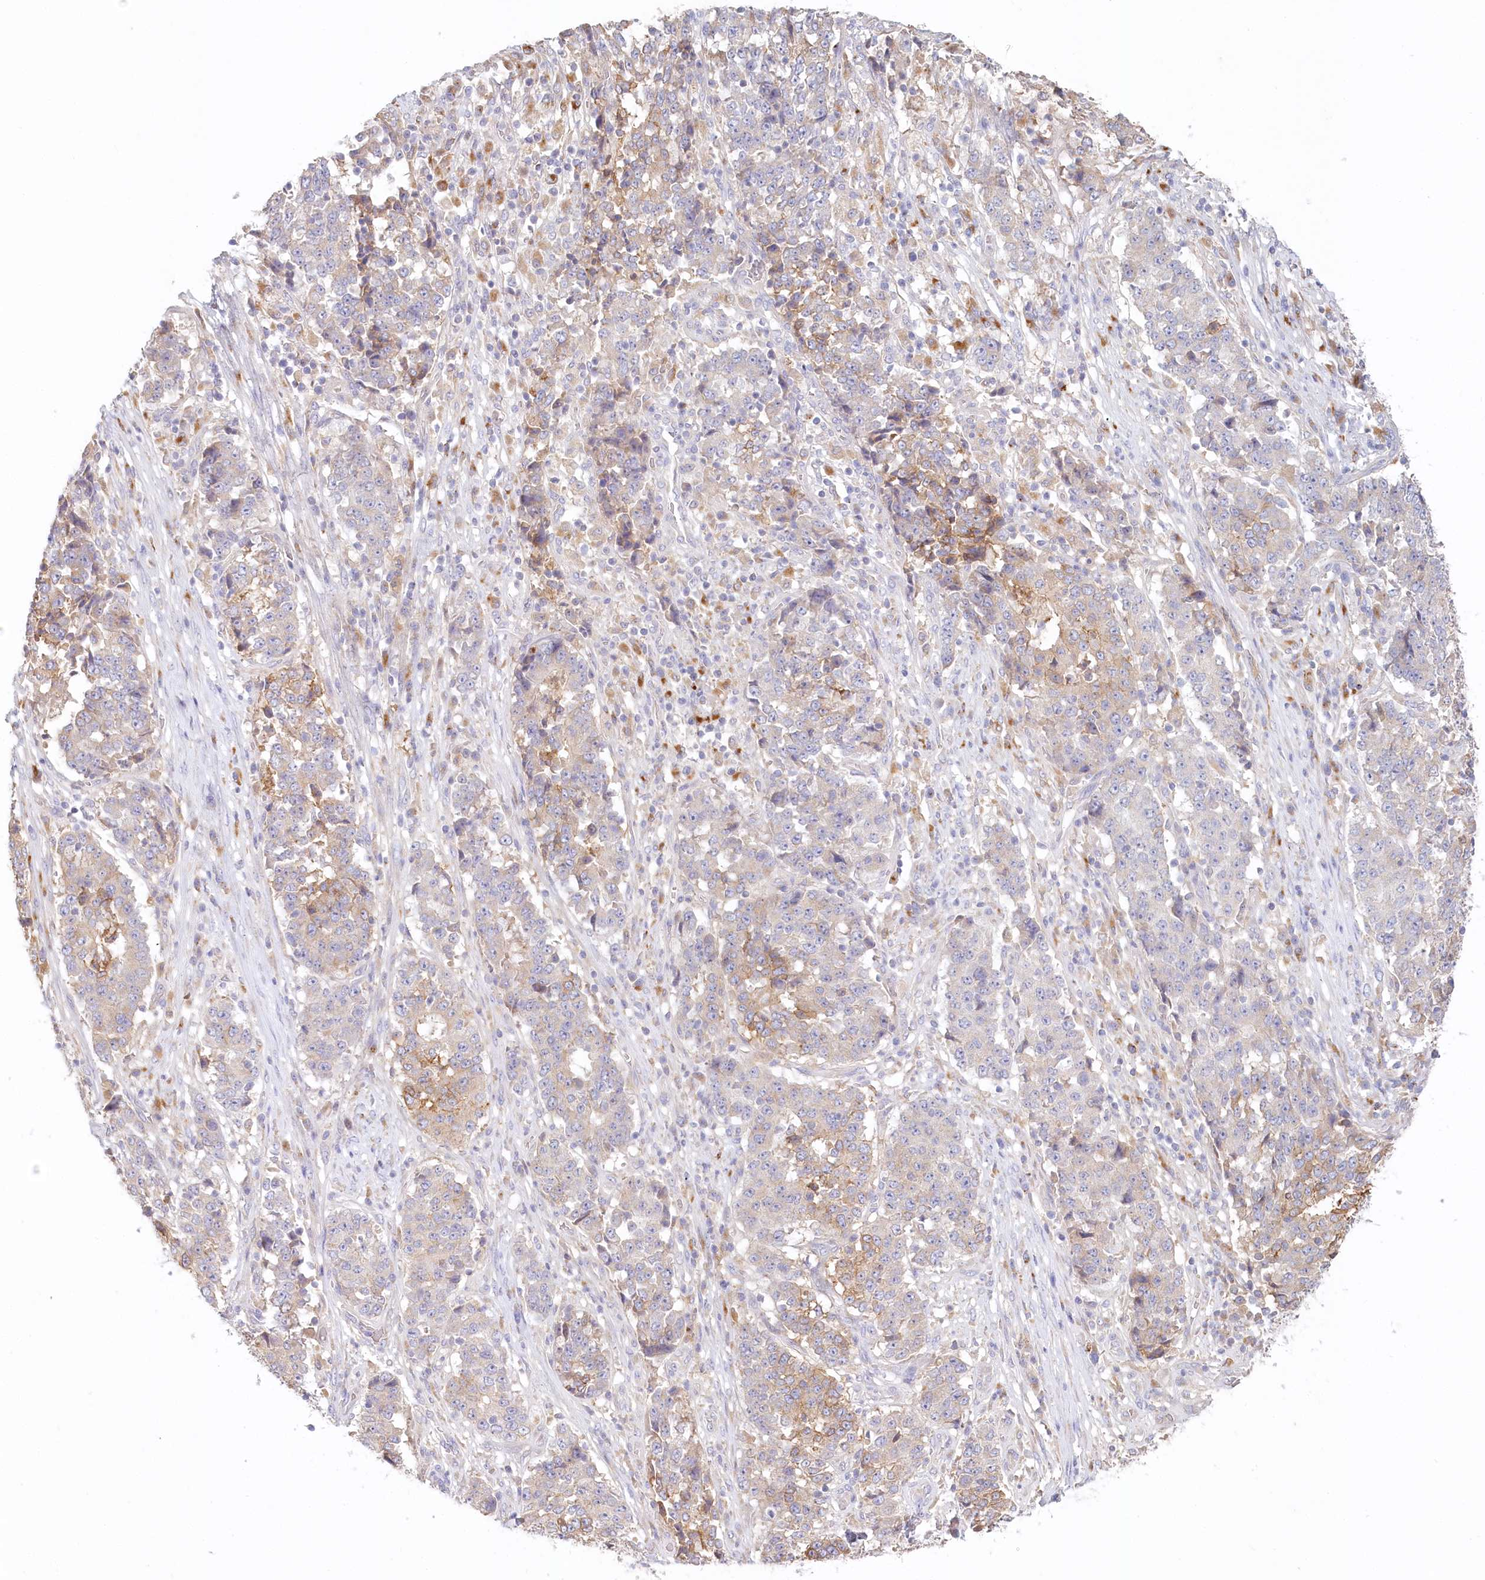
{"staining": {"intensity": "weak", "quantity": "<25%", "location": "cytoplasmic/membranous"}, "tissue": "stomach cancer", "cell_type": "Tumor cells", "image_type": "cancer", "snomed": [{"axis": "morphology", "description": "Adenocarcinoma, NOS"}, {"axis": "topography", "description": "Stomach"}], "caption": "The histopathology image shows no staining of tumor cells in stomach cancer.", "gene": "VSIG1", "patient": {"sex": "male", "age": 59}}